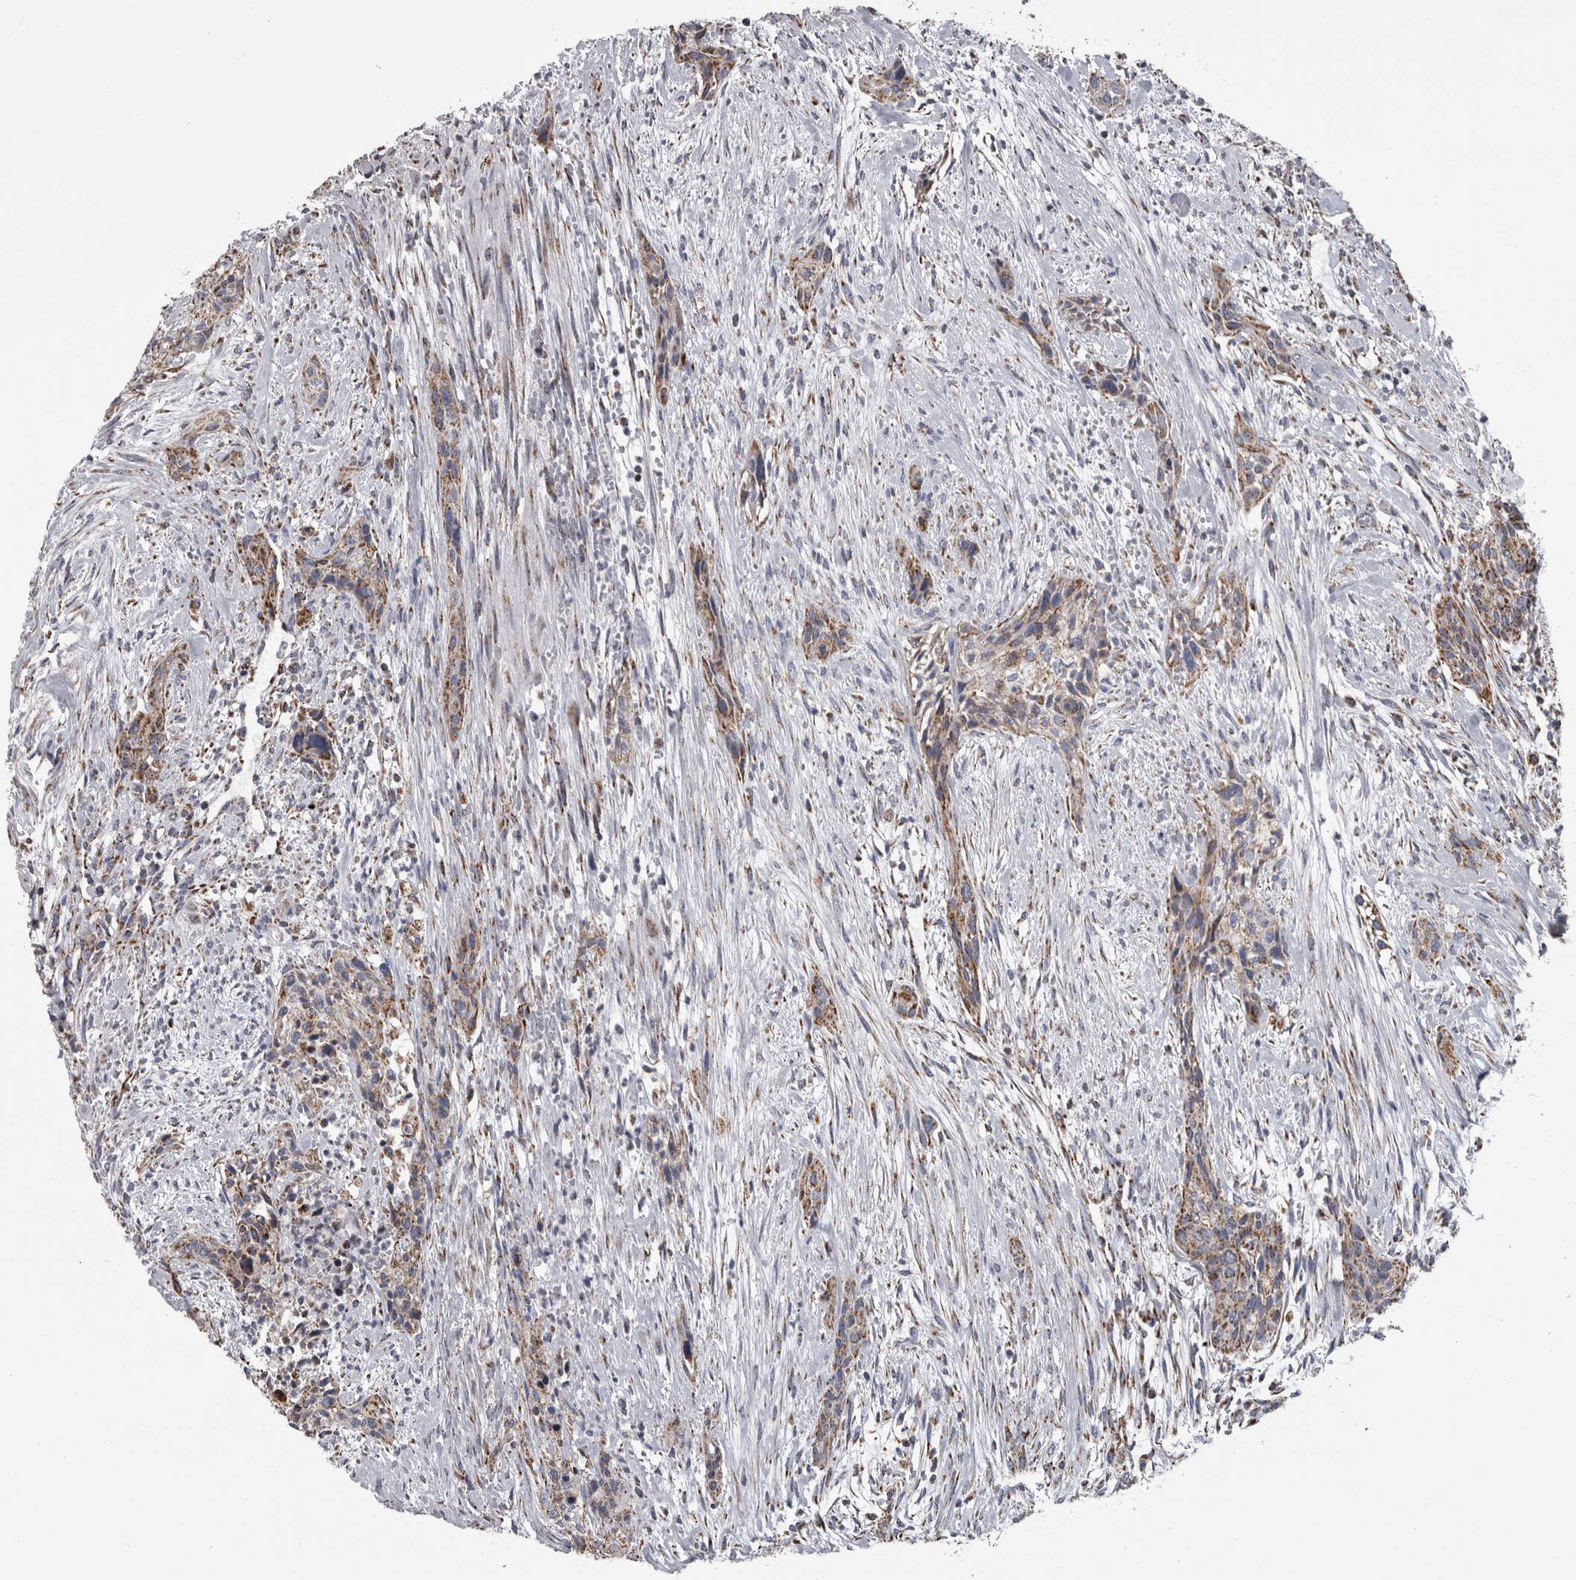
{"staining": {"intensity": "moderate", "quantity": ">75%", "location": "cytoplasmic/membranous"}, "tissue": "urothelial cancer", "cell_type": "Tumor cells", "image_type": "cancer", "snomed": [{"axis": "morphology", "description": "Urothelial carcinoma, High grade"}, {"axis": "topography", "description": "Urinary bladder"}], "caption": "Brown immunohistochemical staining in high-grade urothelial carcinoma shows moderate cytoplasmic/membranous positivity in approximately >75% of tumor cells.", "gene": "MDH2", "patient": {"sex": "male", "age": 35}}